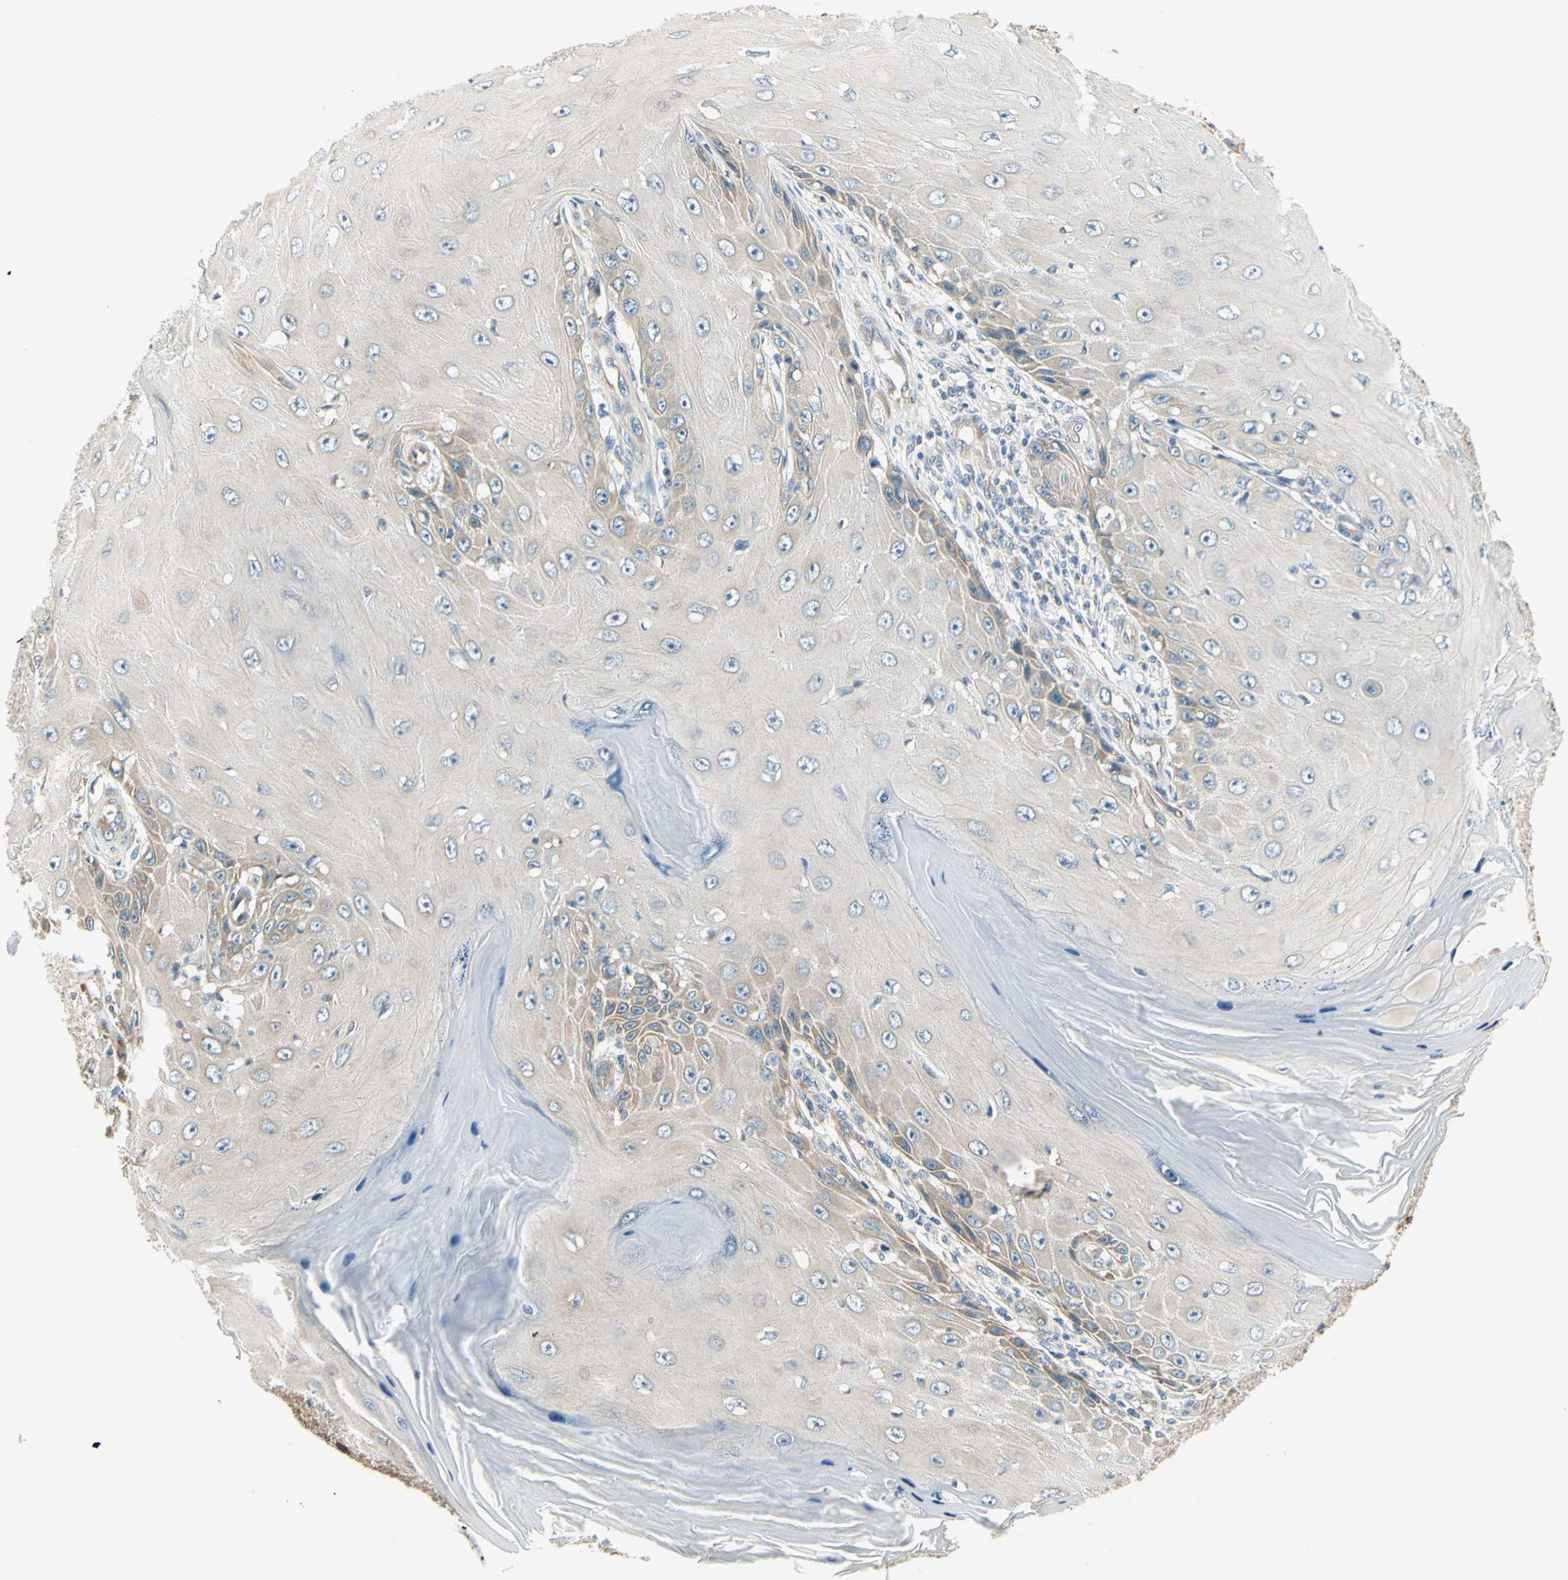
{"staining": {"intensity": "weak", "quantity": "<25%", "location": "cytoplasmic/membranous"}, "tissue": "skin cancer", "cell_type": "Tumor cells", "image_type": "cancer", "snomed": [{"axis": "morphology", "description": "Squamous cell carcinoma, NOS"}, {"axis": "topography", "description": "Skin"}], "caption": "Immunohistochemistry micrograph of human skin cancer stained for a protein (brown), which displays no staining in tumor cells.", "gene": "IGDCC4", "patient": {"sex": "female", "age": 73}}